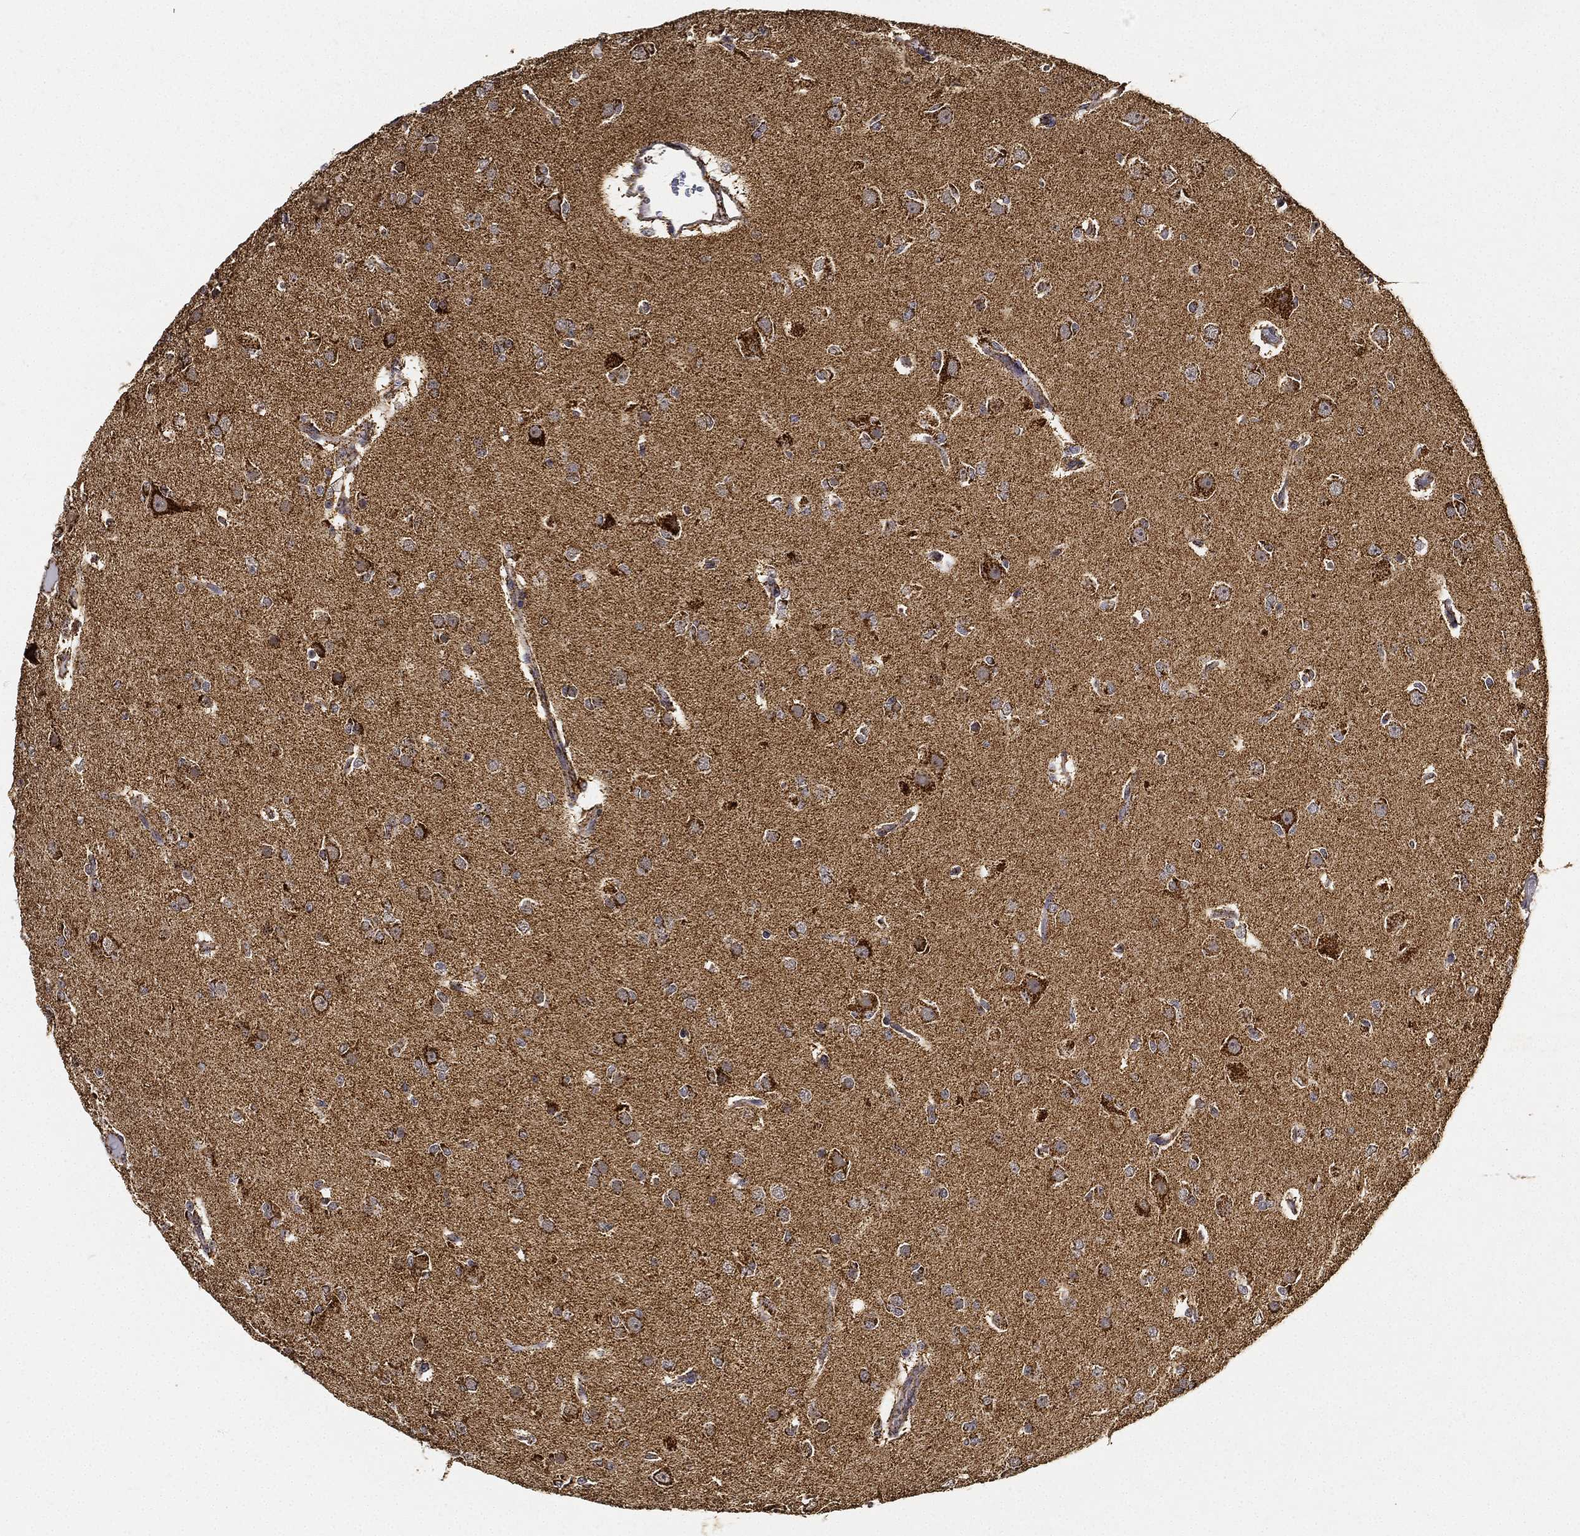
{"staining": {"intensity": "moderate", "quantity": "25%-75%", "location": "cytoplasmic/membranous"}, "tissue": "glioma", "cell_type": "Tumor cells", "image_type": "cancer", "snomed": [{"axis": "morphology", "description": "Glioma, malignant, Low grade"}, {"axis": "topography", "description": "Brain"}], "caption": "A histopathology image of human low-grade glioma (malignant) stained for a protein reveals moderate cytoplasmic/membranous brown staining in tumor cells.", "gene": "NDUFAB1", "patient": {"sex": "male", "age": 27}}